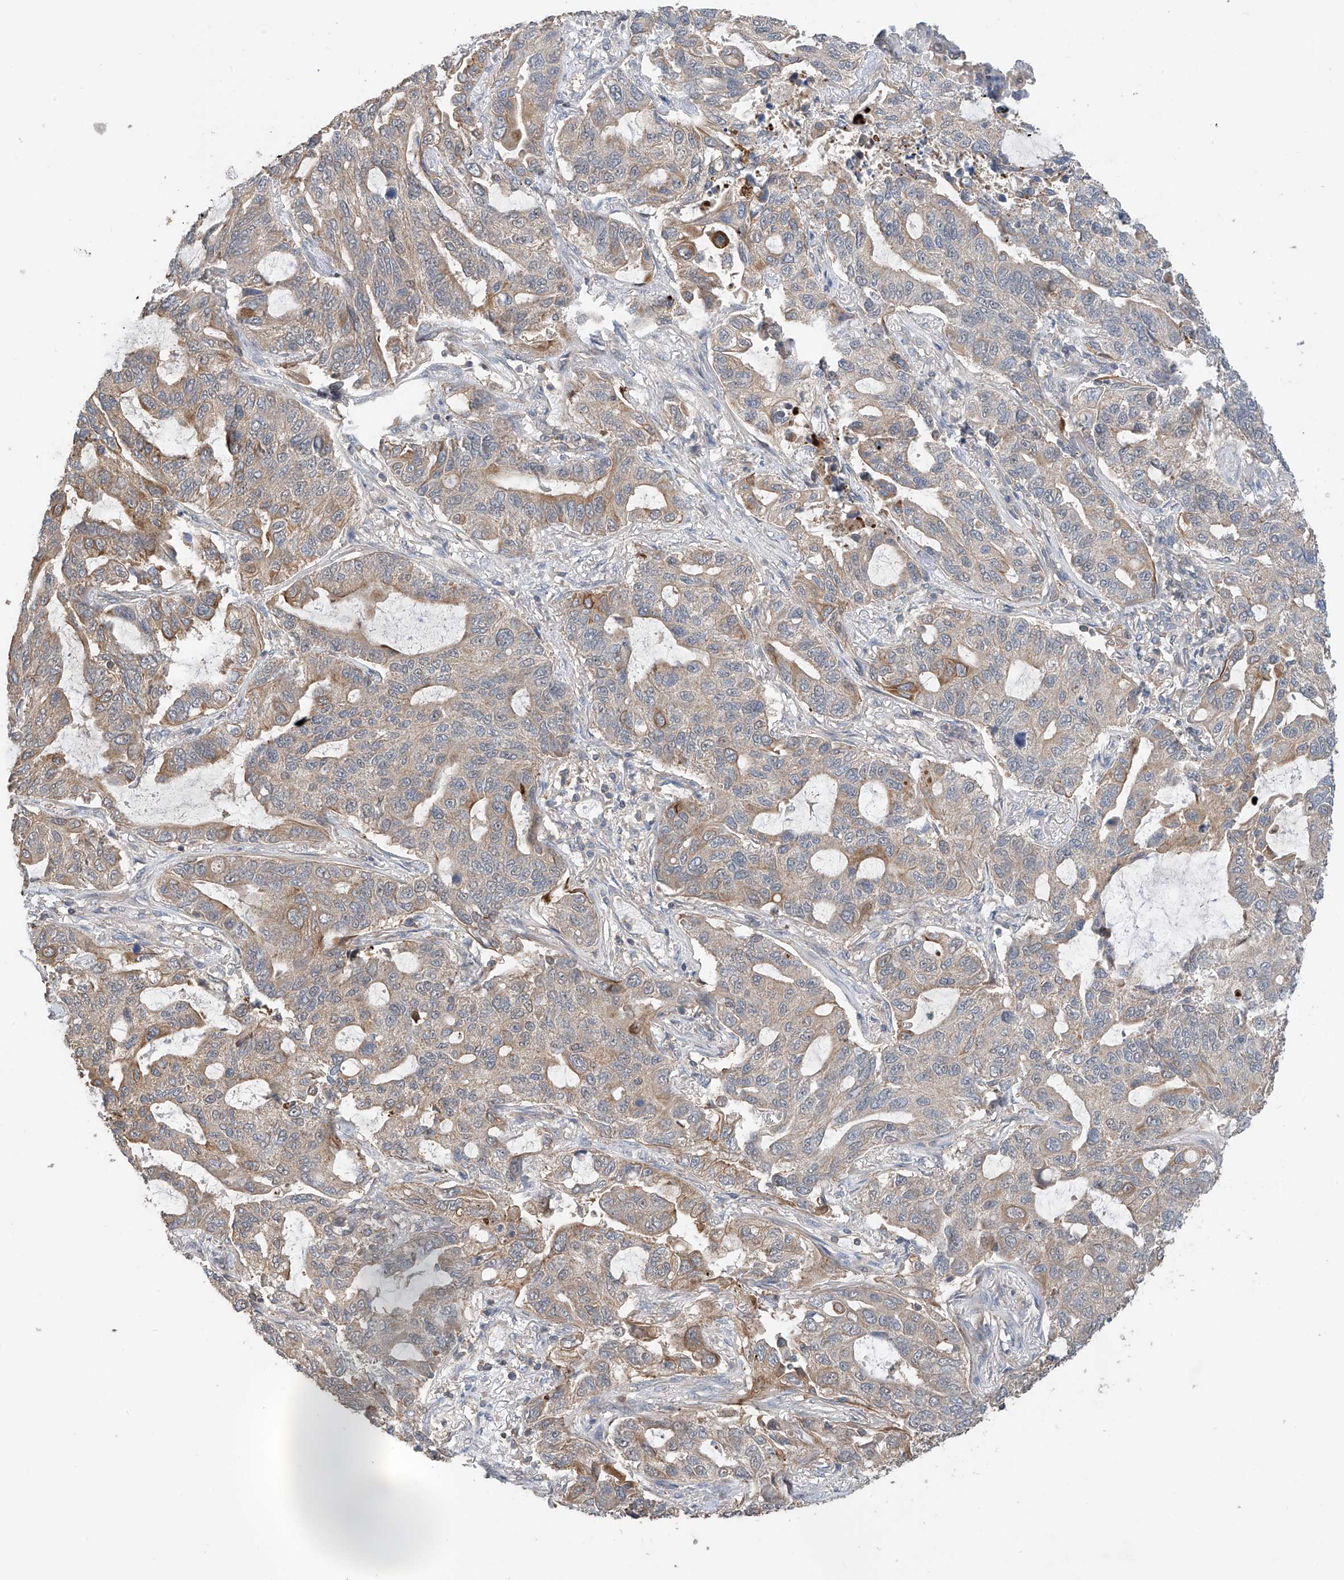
{"staining": {"intensity": "moderate", "quantity": "<25%", "location": "cytoplasmic/membranous"}, "tissue": "lung cancer", "cell_type": "Tumor cells", "image_type": "cancer", "snomed": [{"axis": "morphology", "description": "Adenocarcinoma, NOS"}, {"axis": "topography", "description": "Lung"}], "caption": "Moderate cytoplasmic/membranous protein positivity is identified in approximately <25% of tumor cells in adenocarcinoma (lung).", "gene": "RPAIN", "patient": {"sex": "male", "age": 64}}